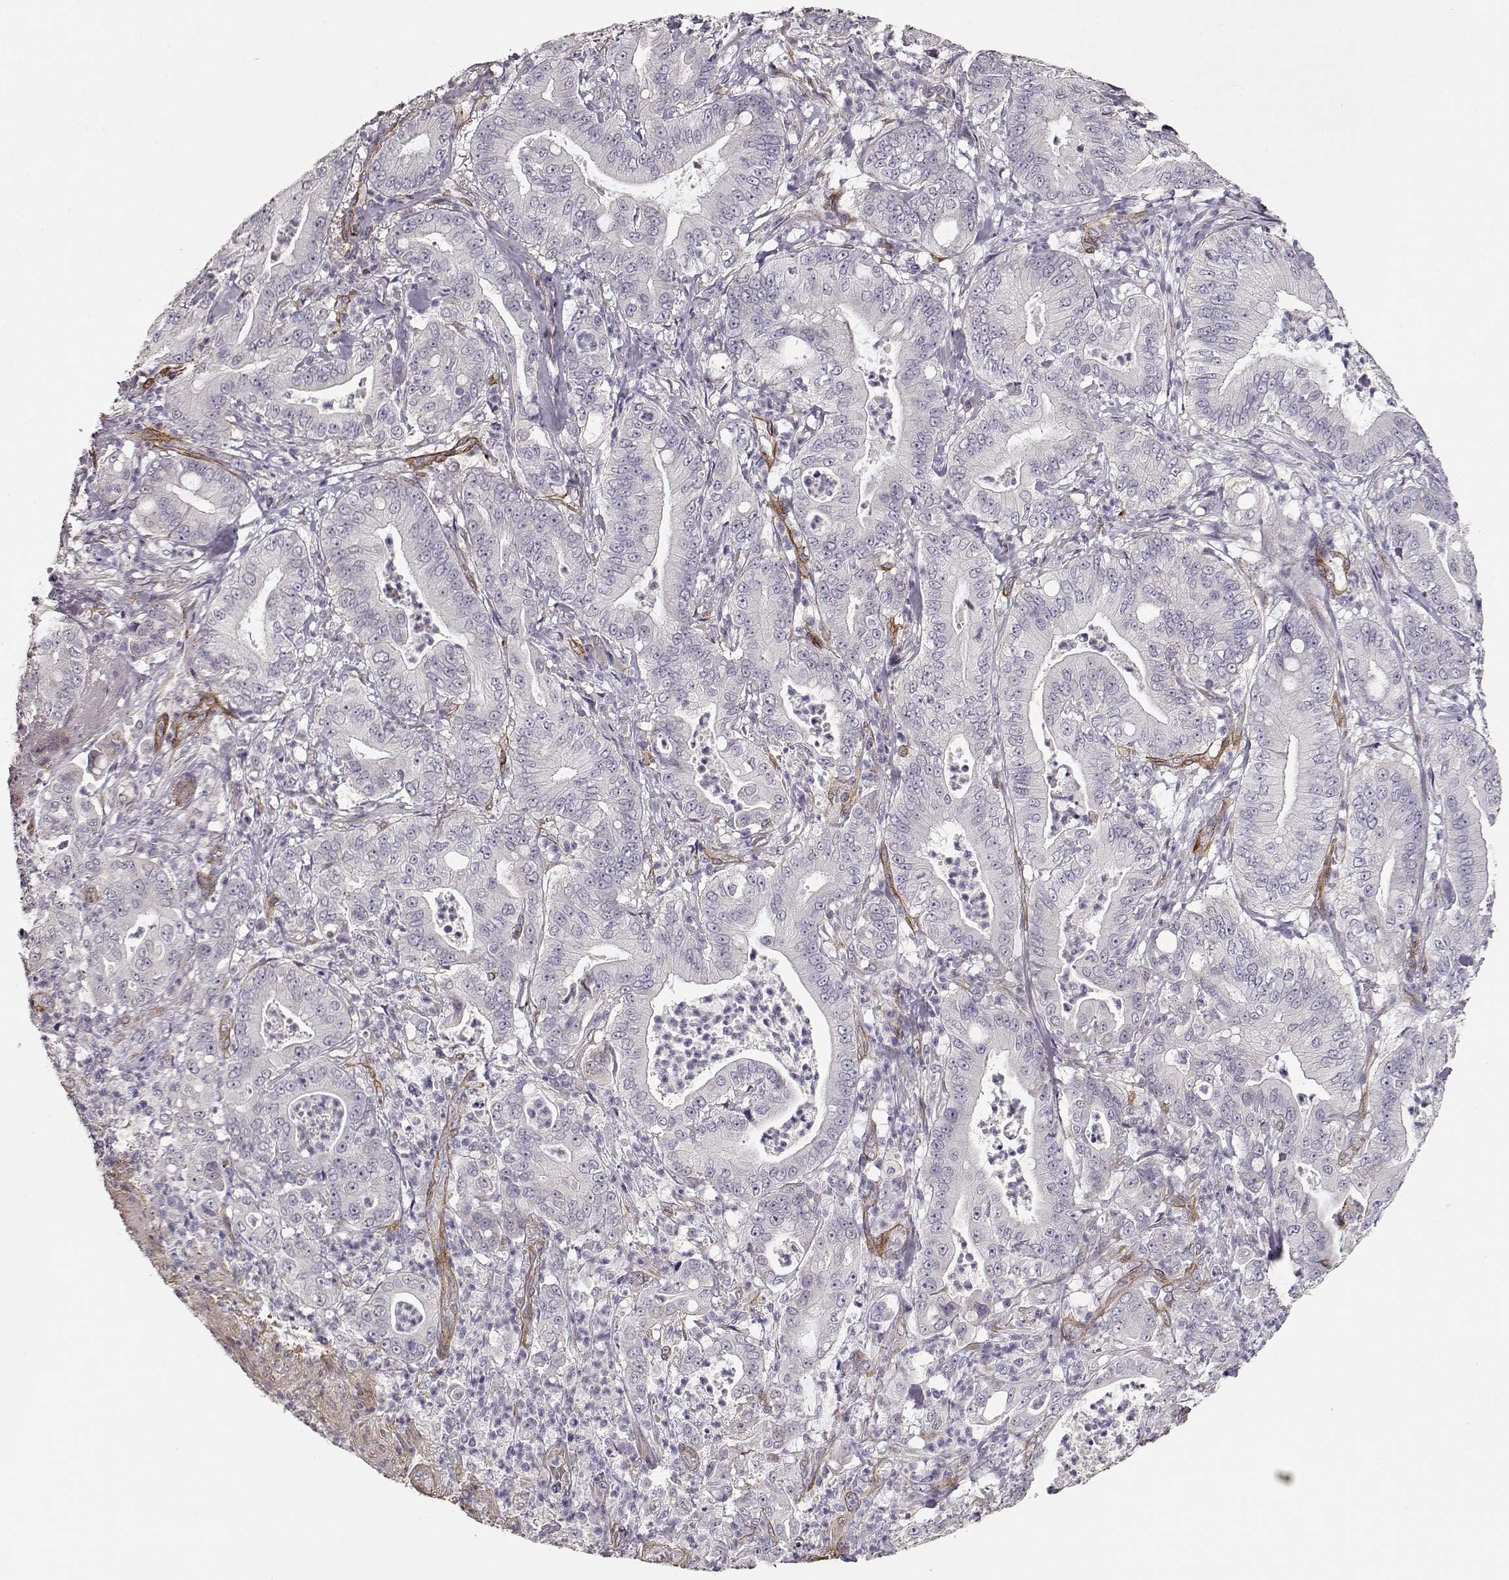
{"staining": {"intensity": "negative", "quantity": "none", "location": "none"}, "tissue": "pancreatic cancer", "cell_type": "Tumor cells", "image_type": "cancer", "snomed": [{"axis": "morphology", "description": "Adenocarcinoma, NOS"}, {"axis": "topography", "description": "Pancreas"}], "caption": "DAB (3,3'-diaminobenzidine) immunohistochemical staining of human adenocarcinoma (pancreatic) displays no significant staining in tumor cells.", "gene": "LAMC1", "patient": {"sex": "male", "age": 71}}